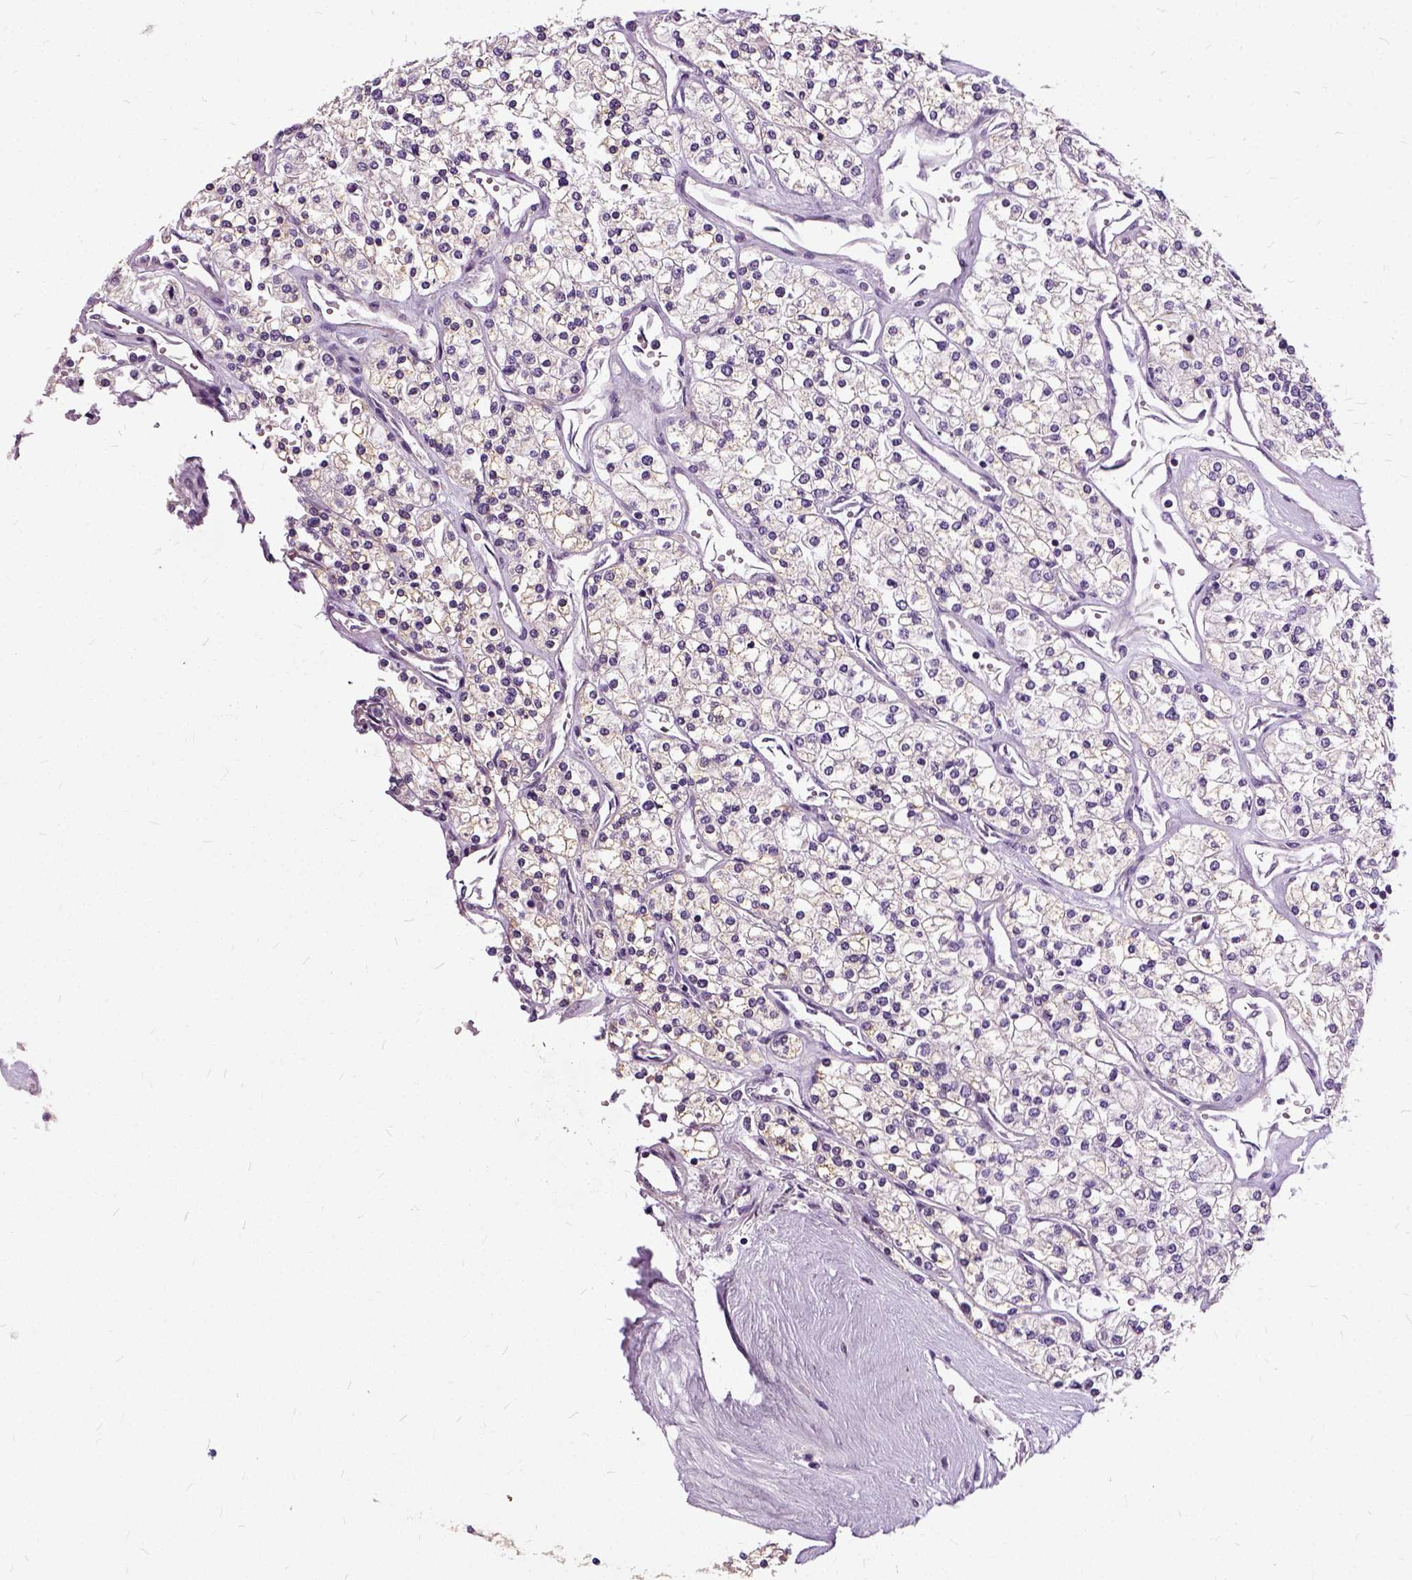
{"staining": {"intensity": "negative", "quantity": "none", "location": "none"}, "tissue": "renal cancer", "cell_type": "Tumor cells", "image_type": "cancer", "snomed": [{"axis": "morphology", "description": "Adenocarcinoma, NOS"}, {"axis": "topography", "description": "Kidney"}], "caption": "An immunohistochemistry photomicrograph of renal adenocarcinoma is shown. There is no staining in tumor cells of renal adenocarcinoma. The staining was performed using DAB to visualize the protein expression in brown, while the nuclei were stained in blue with hematoxylin (Magnification: 20x).", "gene": "ILRUN", "patient": {"sex": "male", "age": 80}}